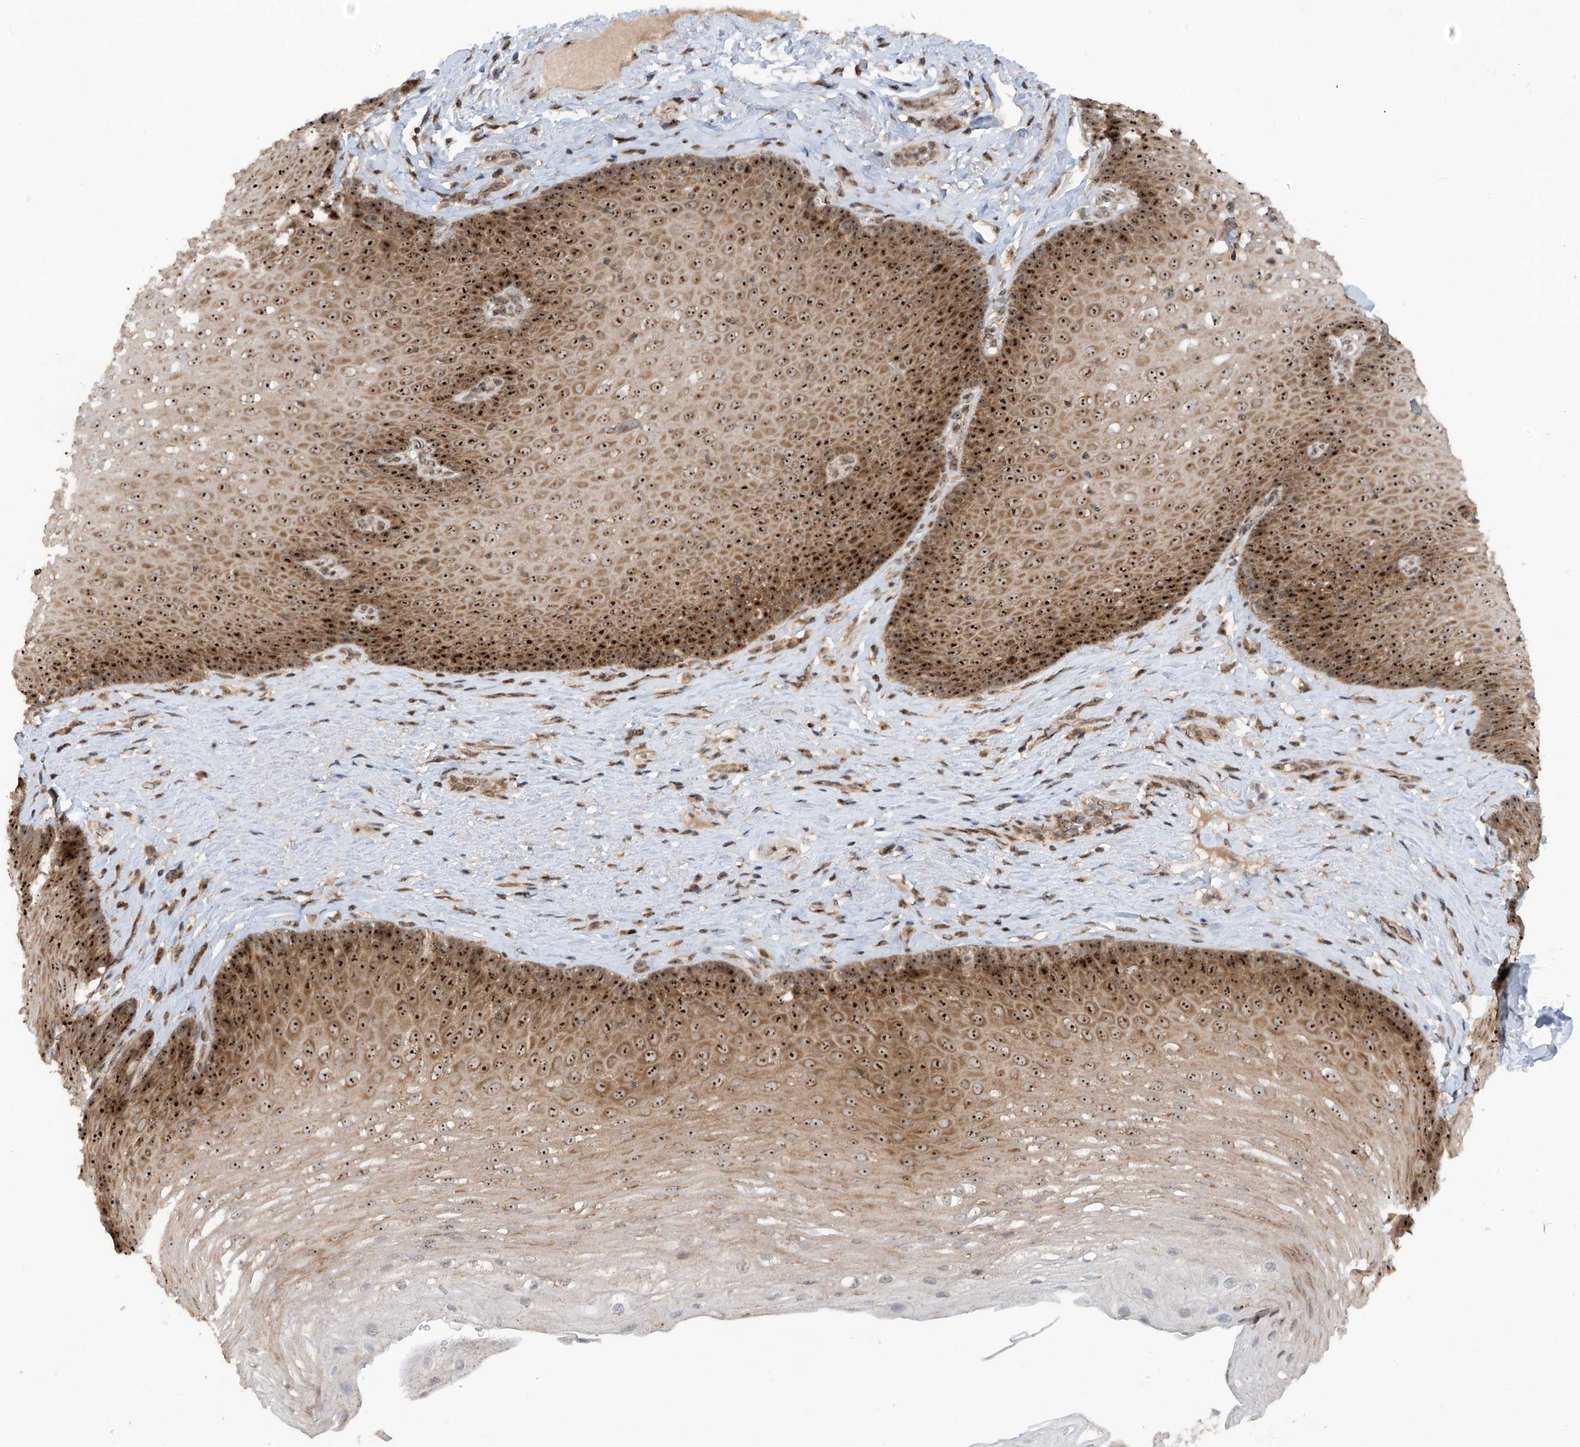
{"staining": {"intensity": "strong", "quantity": ">75%", "location": "cytoplasmic/membranous,nuclear"}, "tissue": "esophagus", "cell_type": "Squamous epithelial cells", "image_type": "normal", "snomed": [{"axis": "morphology", "description": "Normal tissue, NOS"}, {"axis": "topography", "description": "Esophagus"}], "caption": "A brown stain labels strong cytoplasmic/membranous,nuclear positivity of a protein in squamous epithelial cells of normal esophagus.", "gene": "C1orf131", "patient": {"sex": "female", "age": 66}}